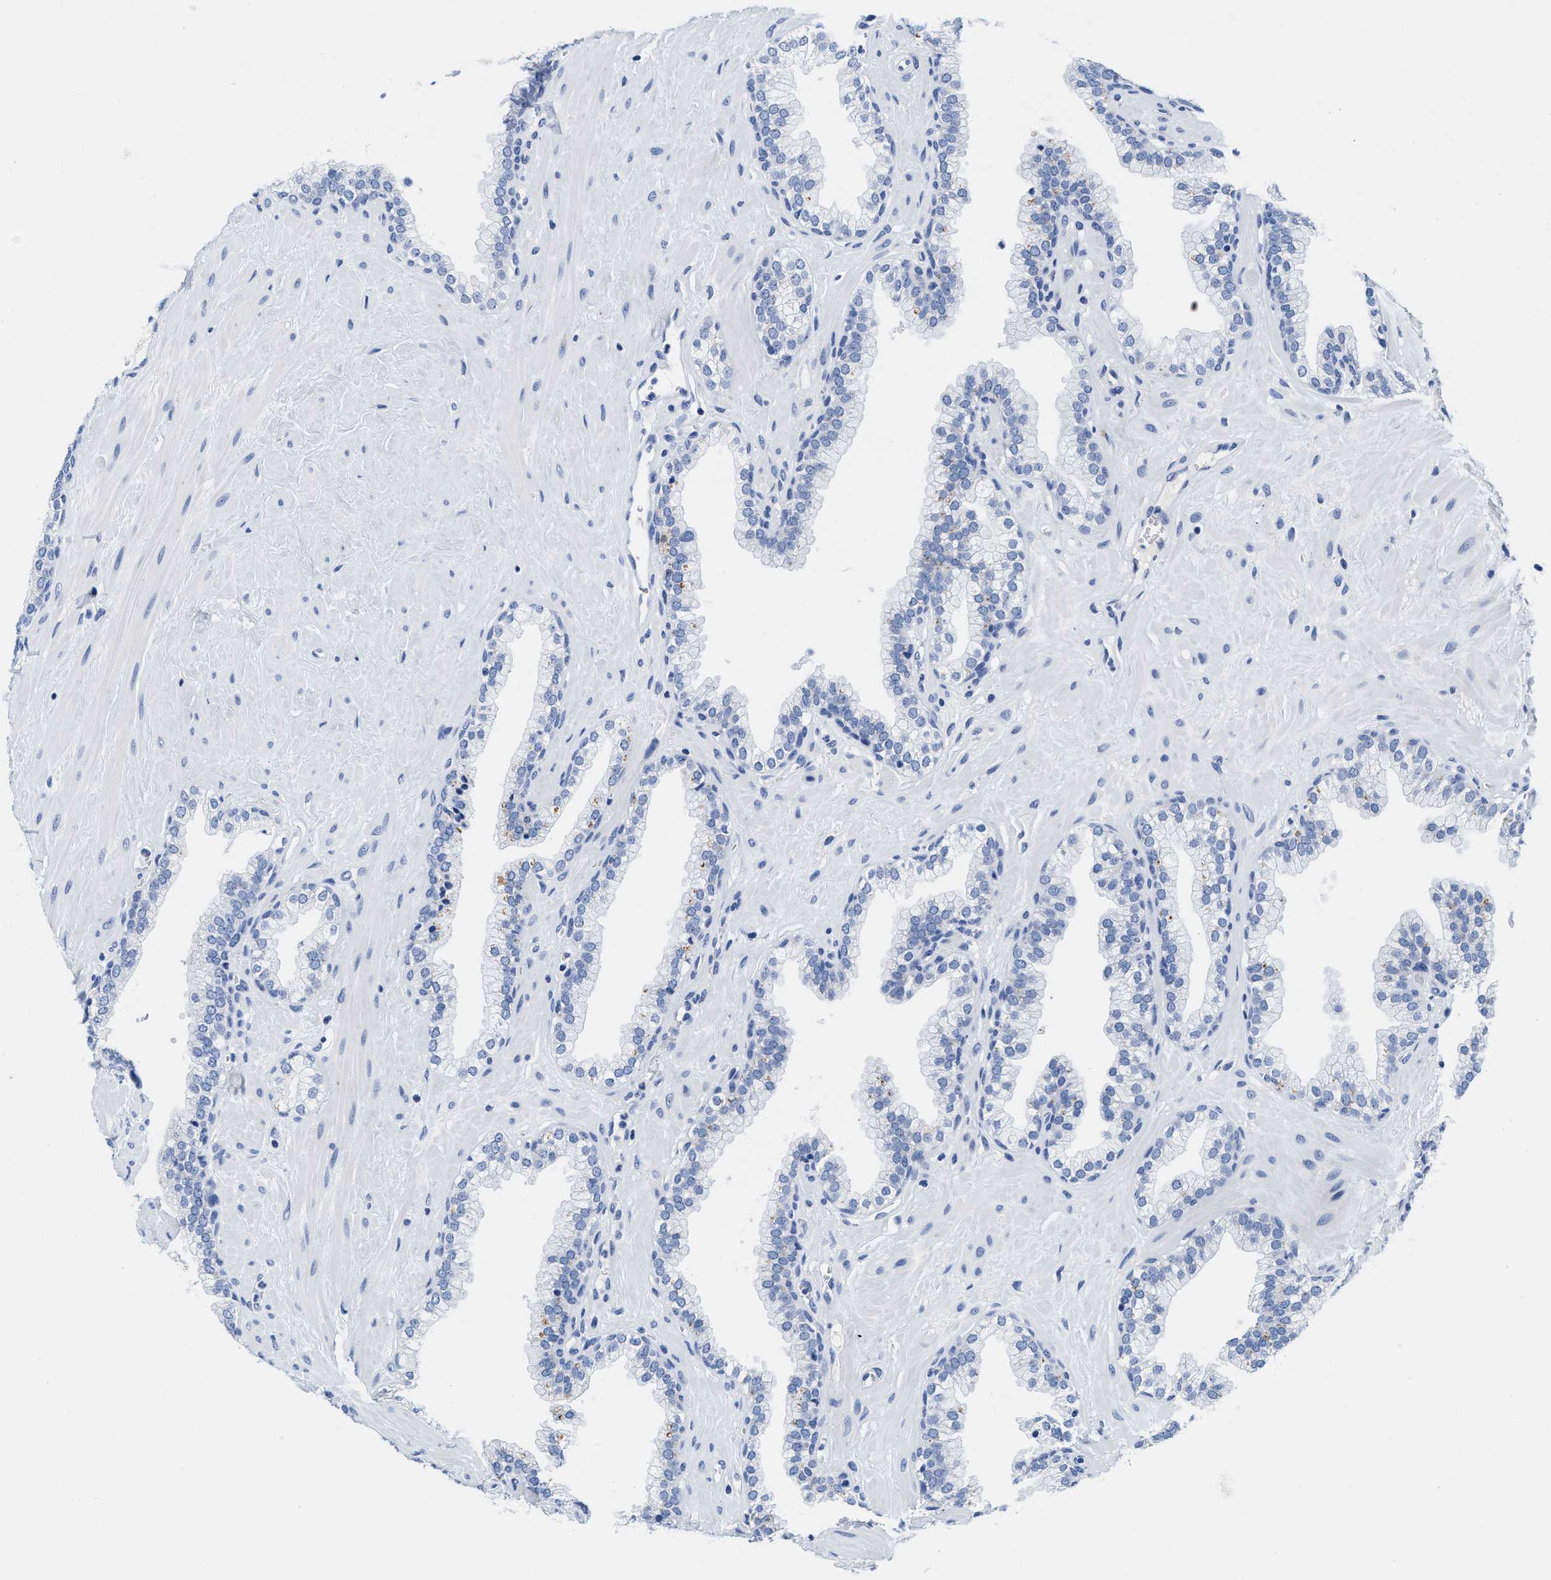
{"staining": {"intensity": "negative", "quantity": "none", "location": "none"}, "tissue": "prostate", "cell_type": "Glandular cells", "image_type": "normal", "snomed": [{"axis": "morphology", "description": "Normal tissue, NOS"}, {"axis": "morphology", "description": "Urothelial carcinoma, Low grade"}, {"axis": "topography", "description": "Urinary bladder"}, {"axis": "topography", "description": "Prostate"}], "caption": "A high-resolution micrograph shows IHC staining of benign prostate, which demonstrates no significant positivity in glandular cells. (DAB (3,3'-diaminobenzidine) immunohistochemistry, high magnification).", "gene": "TTC3", "patient": {"sex": "male", "age": 60}}